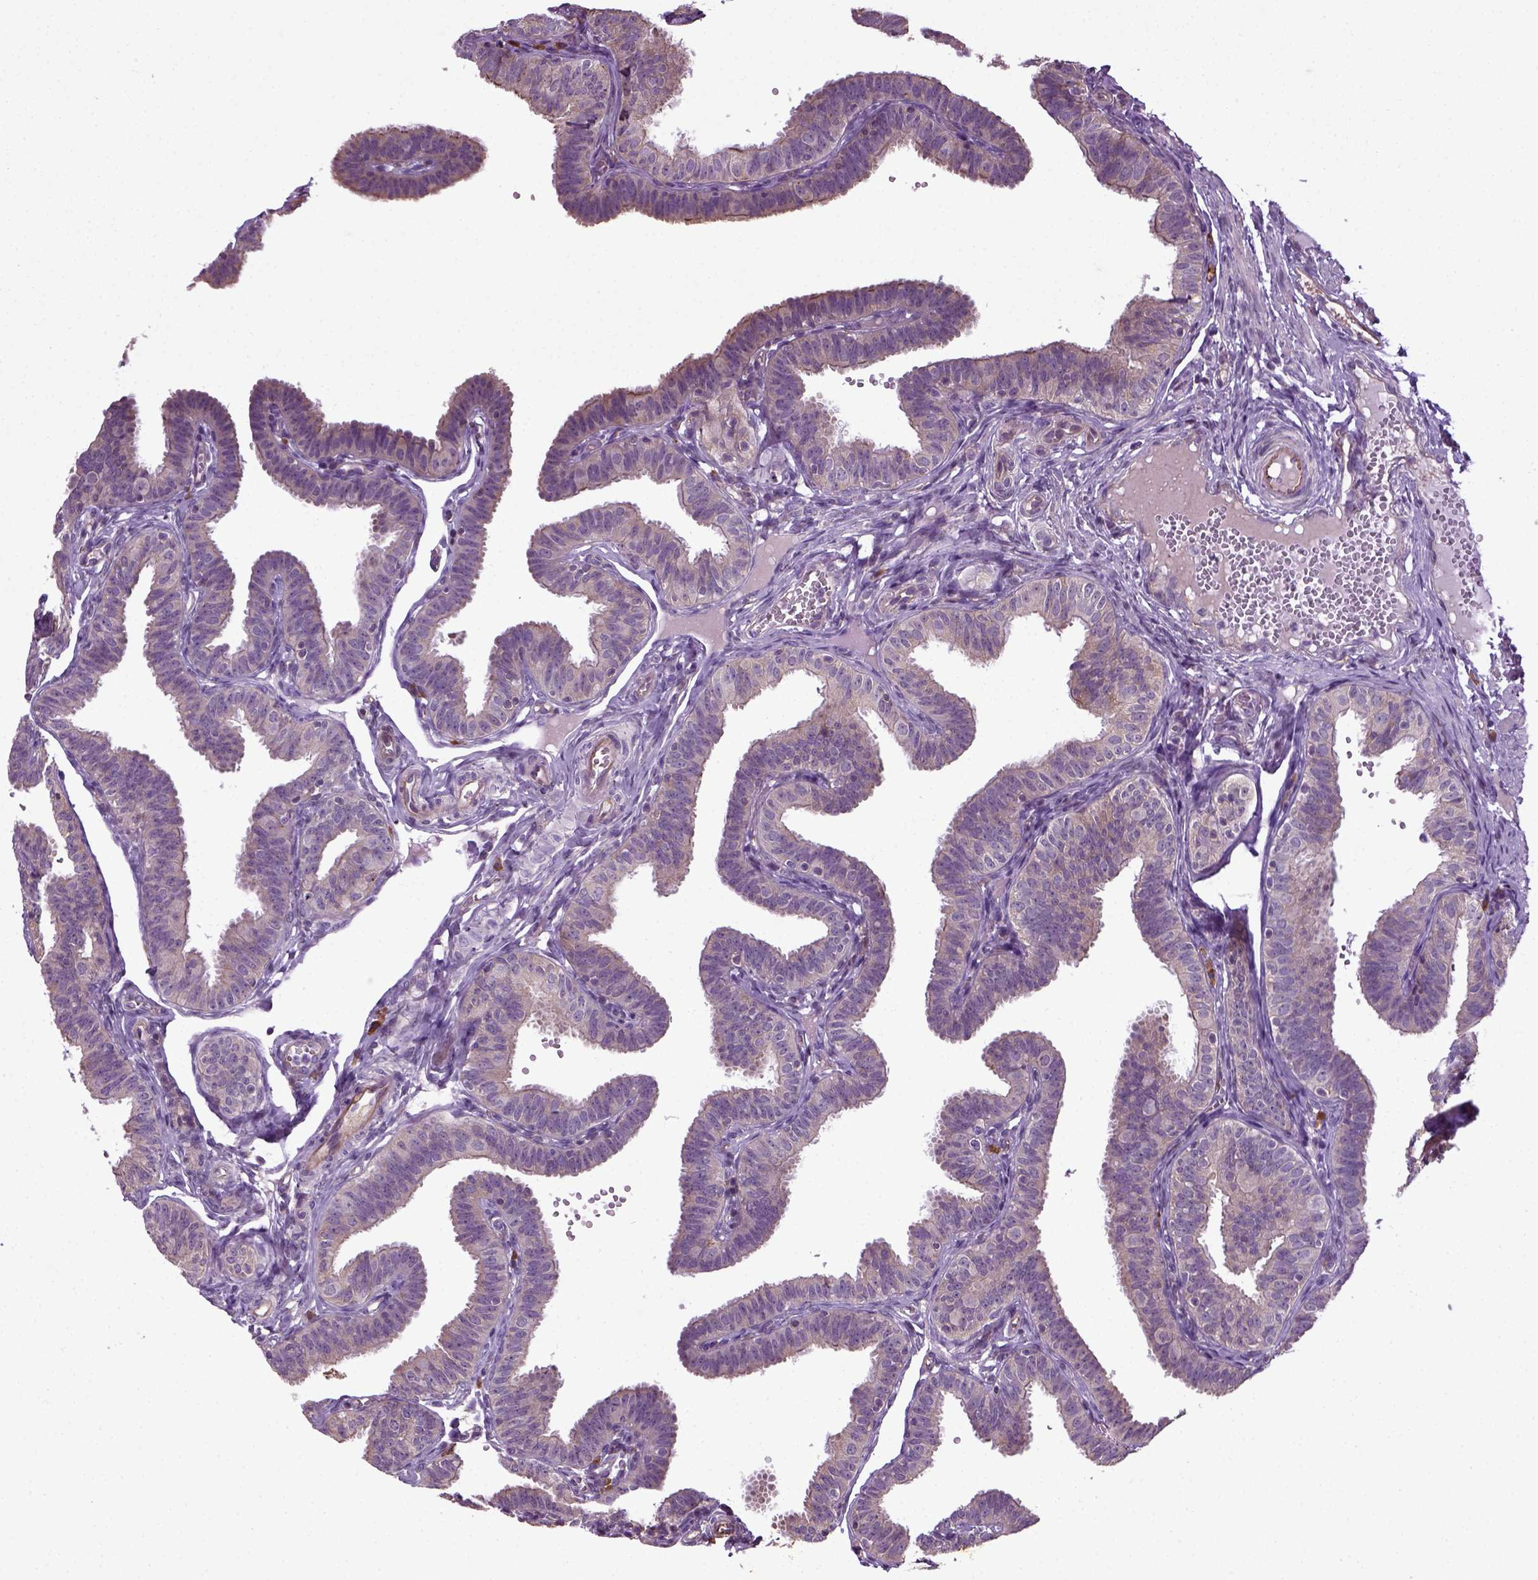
{"staining": {"intensity": "negative", "quantity": "none", "location": "none"}, "tissue": "fallopian tube", "cell_type": "Glandular cells", "image_type": "normal", "snomed": [{"axis": "morphology", "description": "Normal tissue, NOS"}, {"axis": "topography", "description": "Fallopian tube"}], "caption": "Glandular cells are negative for protein expression in unremarkable human fallopian tube. (Stains: DAB immunohistochemistry (IHC) with hematoxylin counter stain, Microscopy: brightfield microscopy at high magnification).", "gene": "TPRG1", "patient": {"sex": "female", "age": 25}}